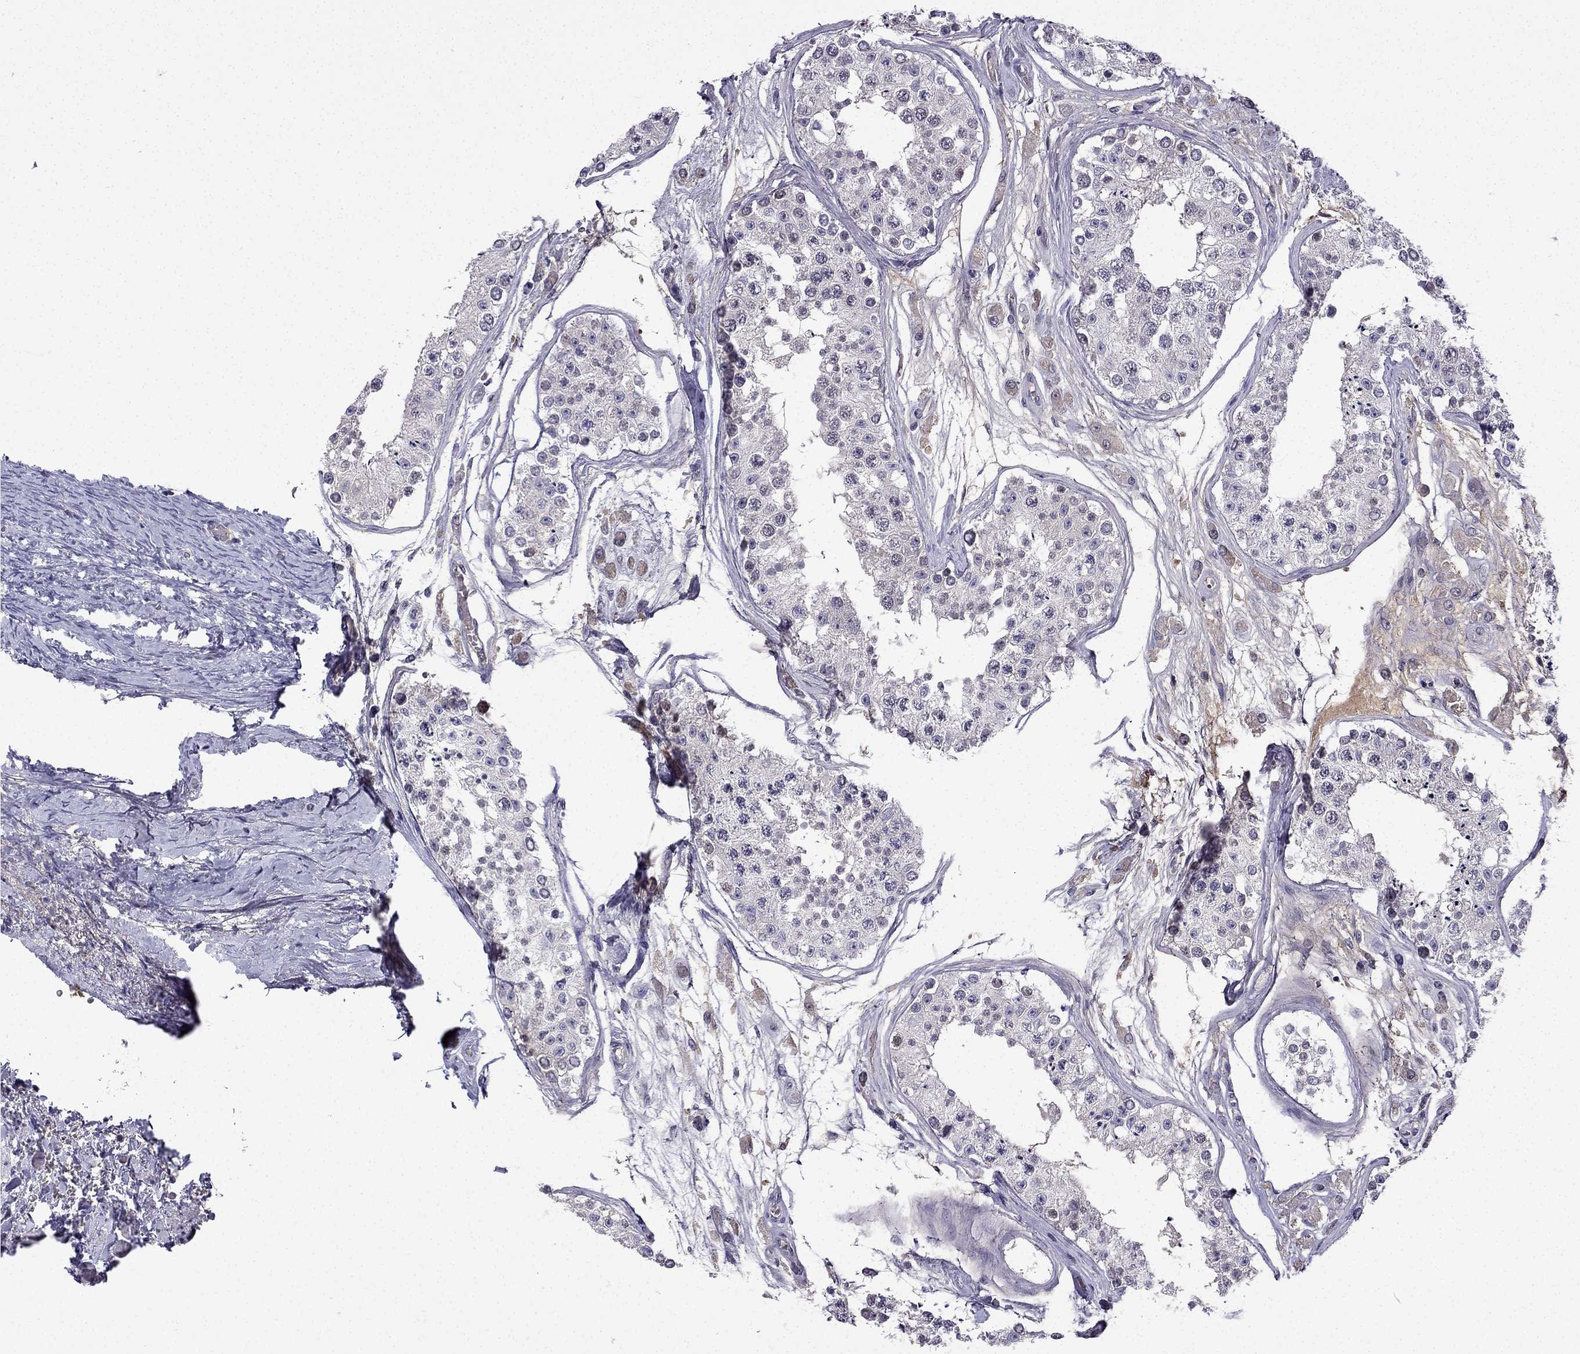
{"staining": {"intensity": "moderate", "quantity": "<25%", "location": "nuclear"}, "tissue": "testis", "cell_type": "Cells in seminiferous ducts", "image_type": "normal", "snomed": [{"axis": "morphology", "description": "Normal tissue, NOS"}, {"axis": "topography", "description": "Testis"}], "caption": "This is a photomicrograph of immunohistochemistry (IHC) staining of unremarkable testis, which shows moderate staining in the nuclear of cells in seminiferous ducts.", "gene": "UHRF1", "patient": {"sex": "male", "age": 25}}